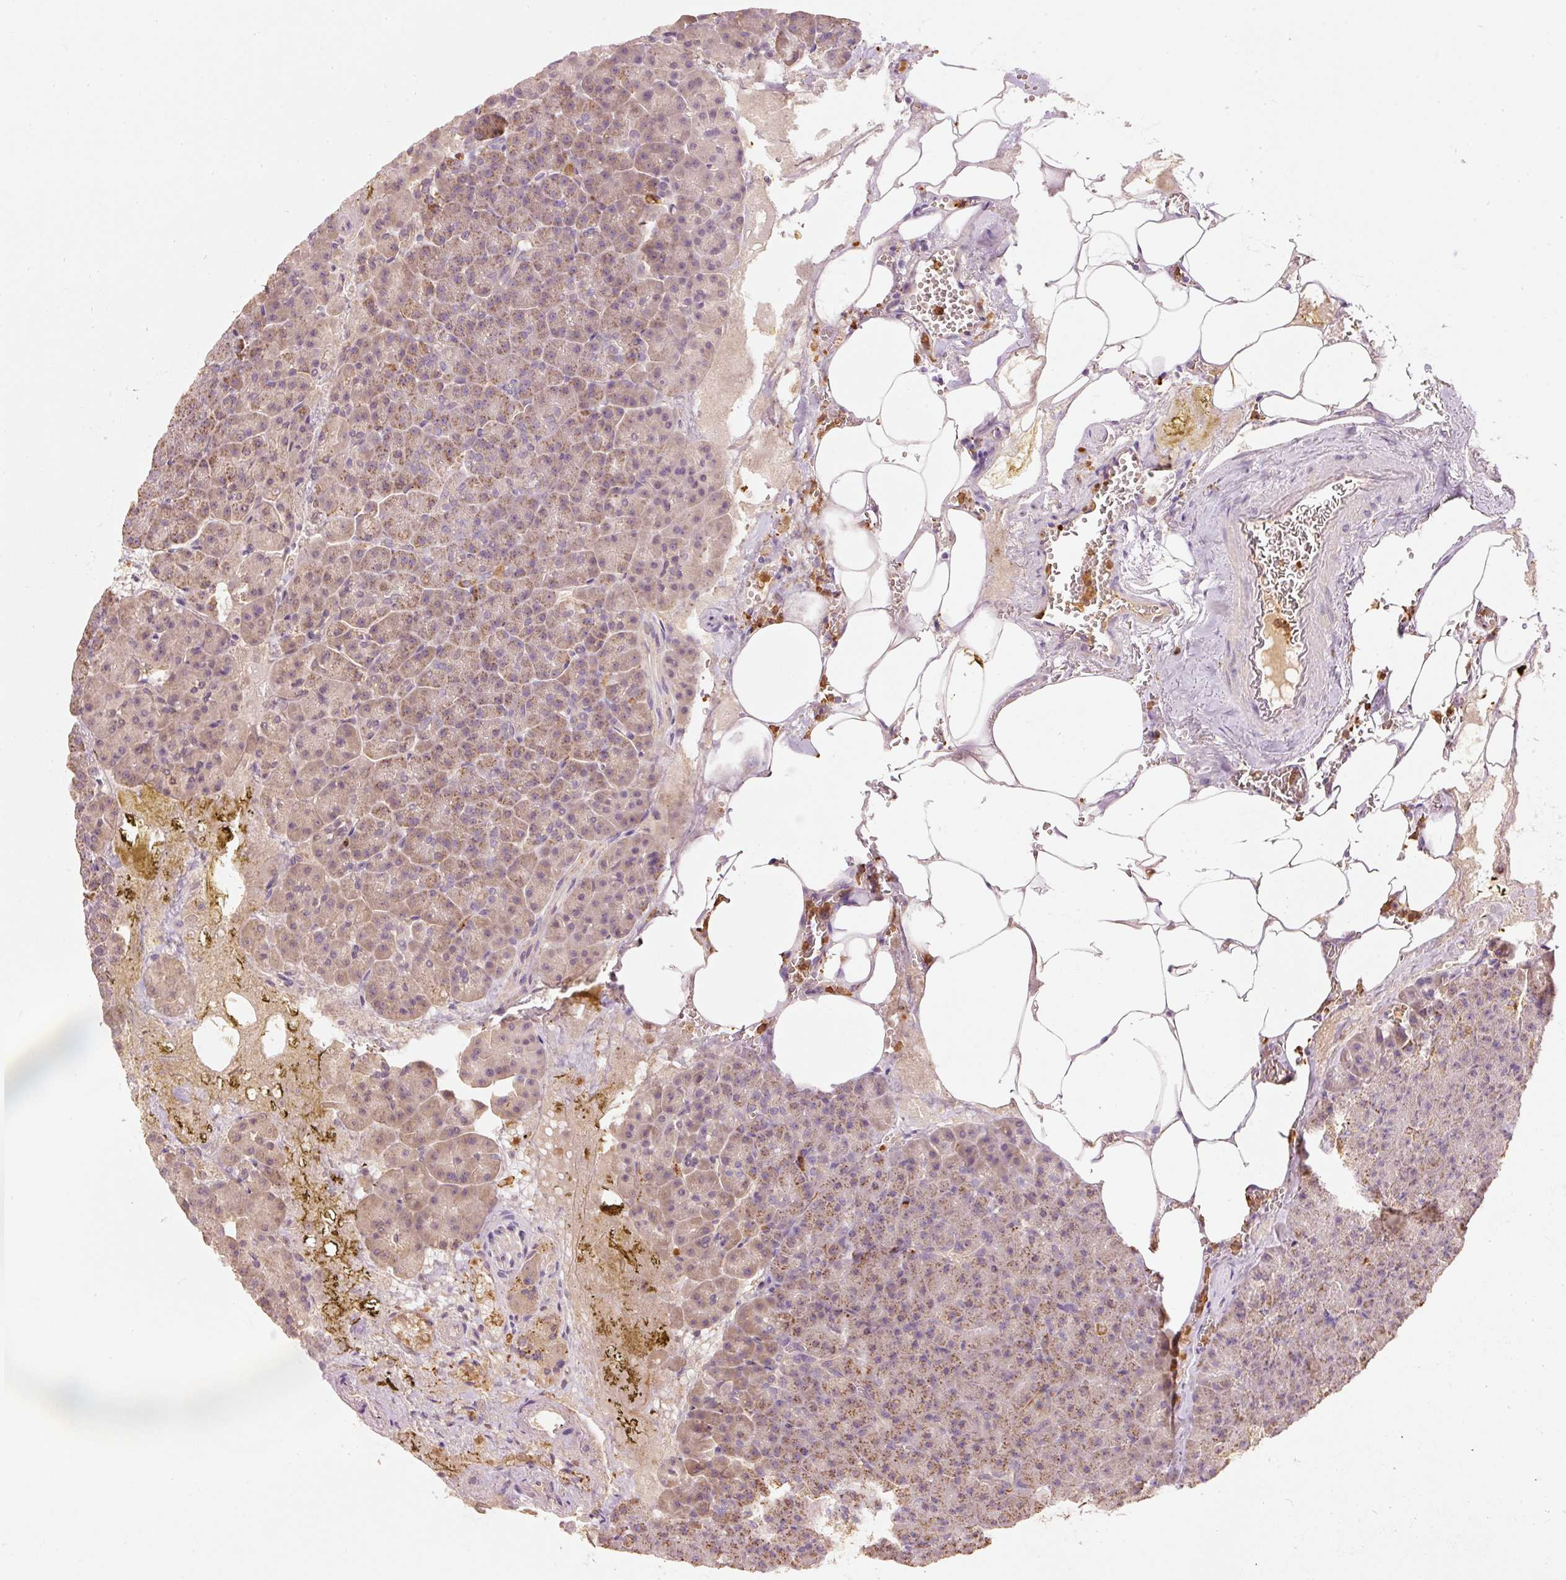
{"staining": {"intensity": "moderate", "quantity": ">75%", "location": "cytoplasmic/membranous"}, "tissue": "pancreas", "cell_type": "Exocrine glandular cells", "image_type": "normal", "snomed": [{"axis": "morphology", "description": "Normal tissue, NOS"}, {"axis": "topography", "description": "Pancreas"}], "caption": "An IHC histopathology image of normal tissue is shown. Protein staining in brown shows moderate cytoplasmic/membranous positivity in pancreas within exocrine glandular cells.", "gene": "PSENEN", "patient": {"sex": "female", "age": 74}}